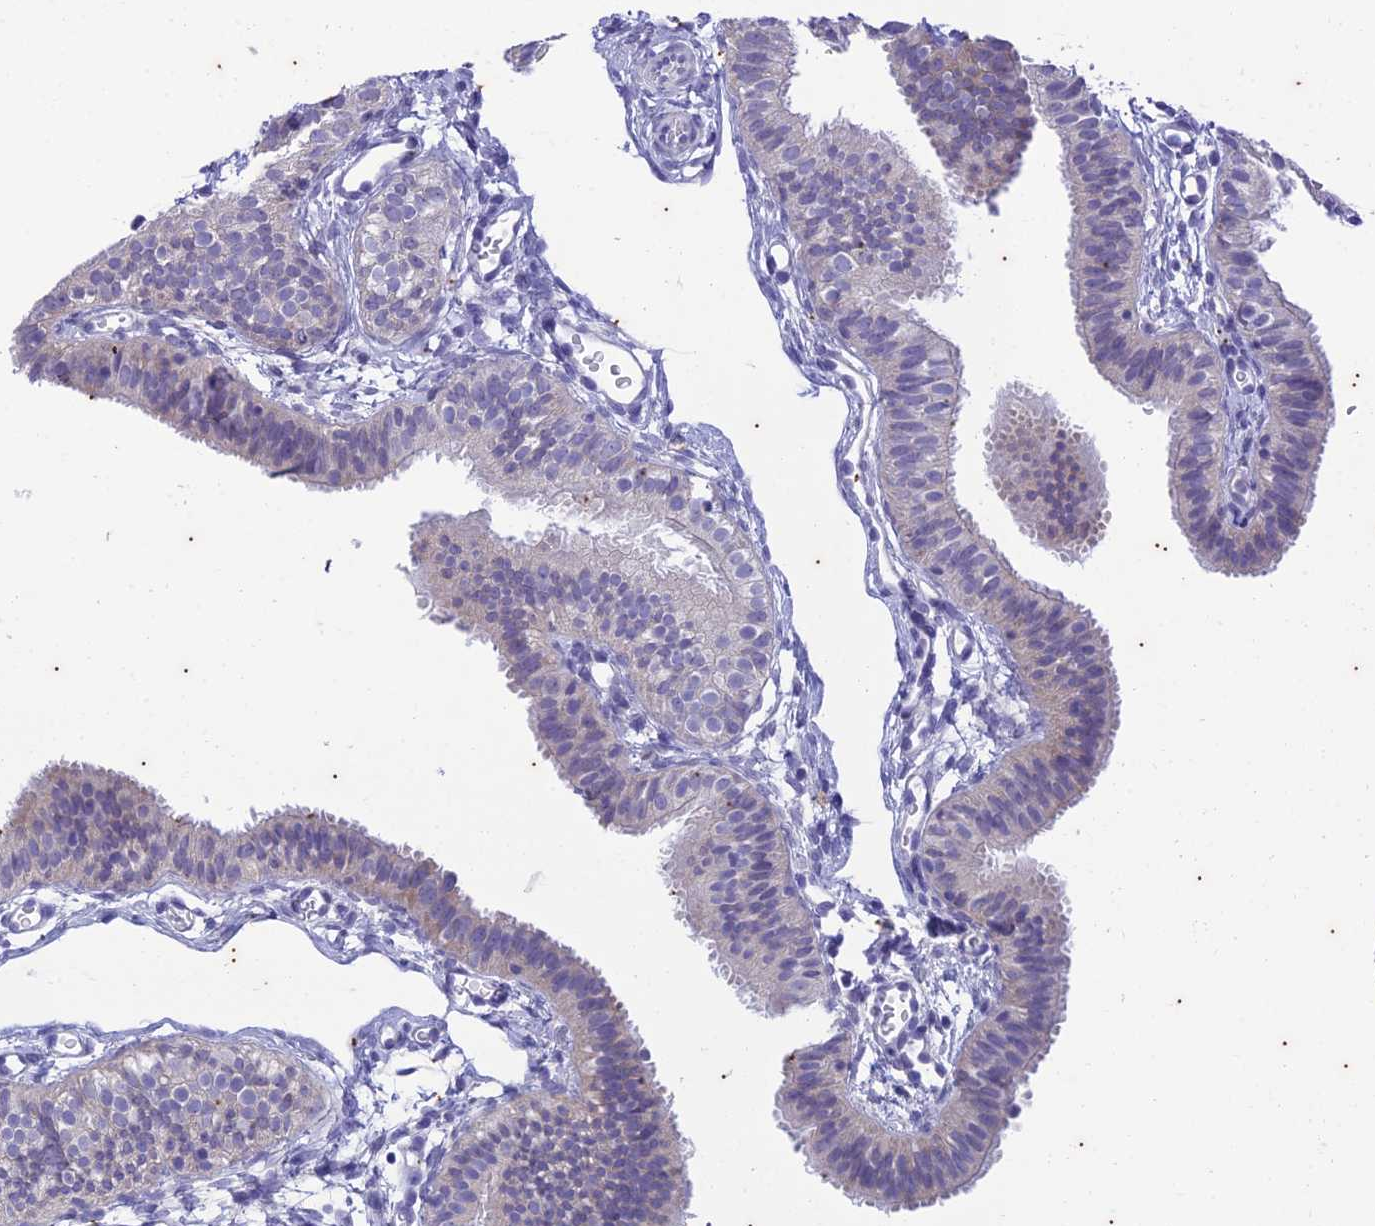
{"staining": {"intensity": "weak", "quantity": "<25%", "location": "cytoplasmic/membranous"}, "tissue": "fallopian tube", "cell_type": "Glandular cells", "image_type": "normal", "snomed": [{"axis": "morphology", "description": "Normal tissue, NOS"}, {"axis": "topography", "description": "Fallopian tube"}], "caption": "IHC of normal human fallopian tube shows no positivity in glandular cells.", "gene": "TMEM40", "patient": {"sex": "female", "age": 35}}